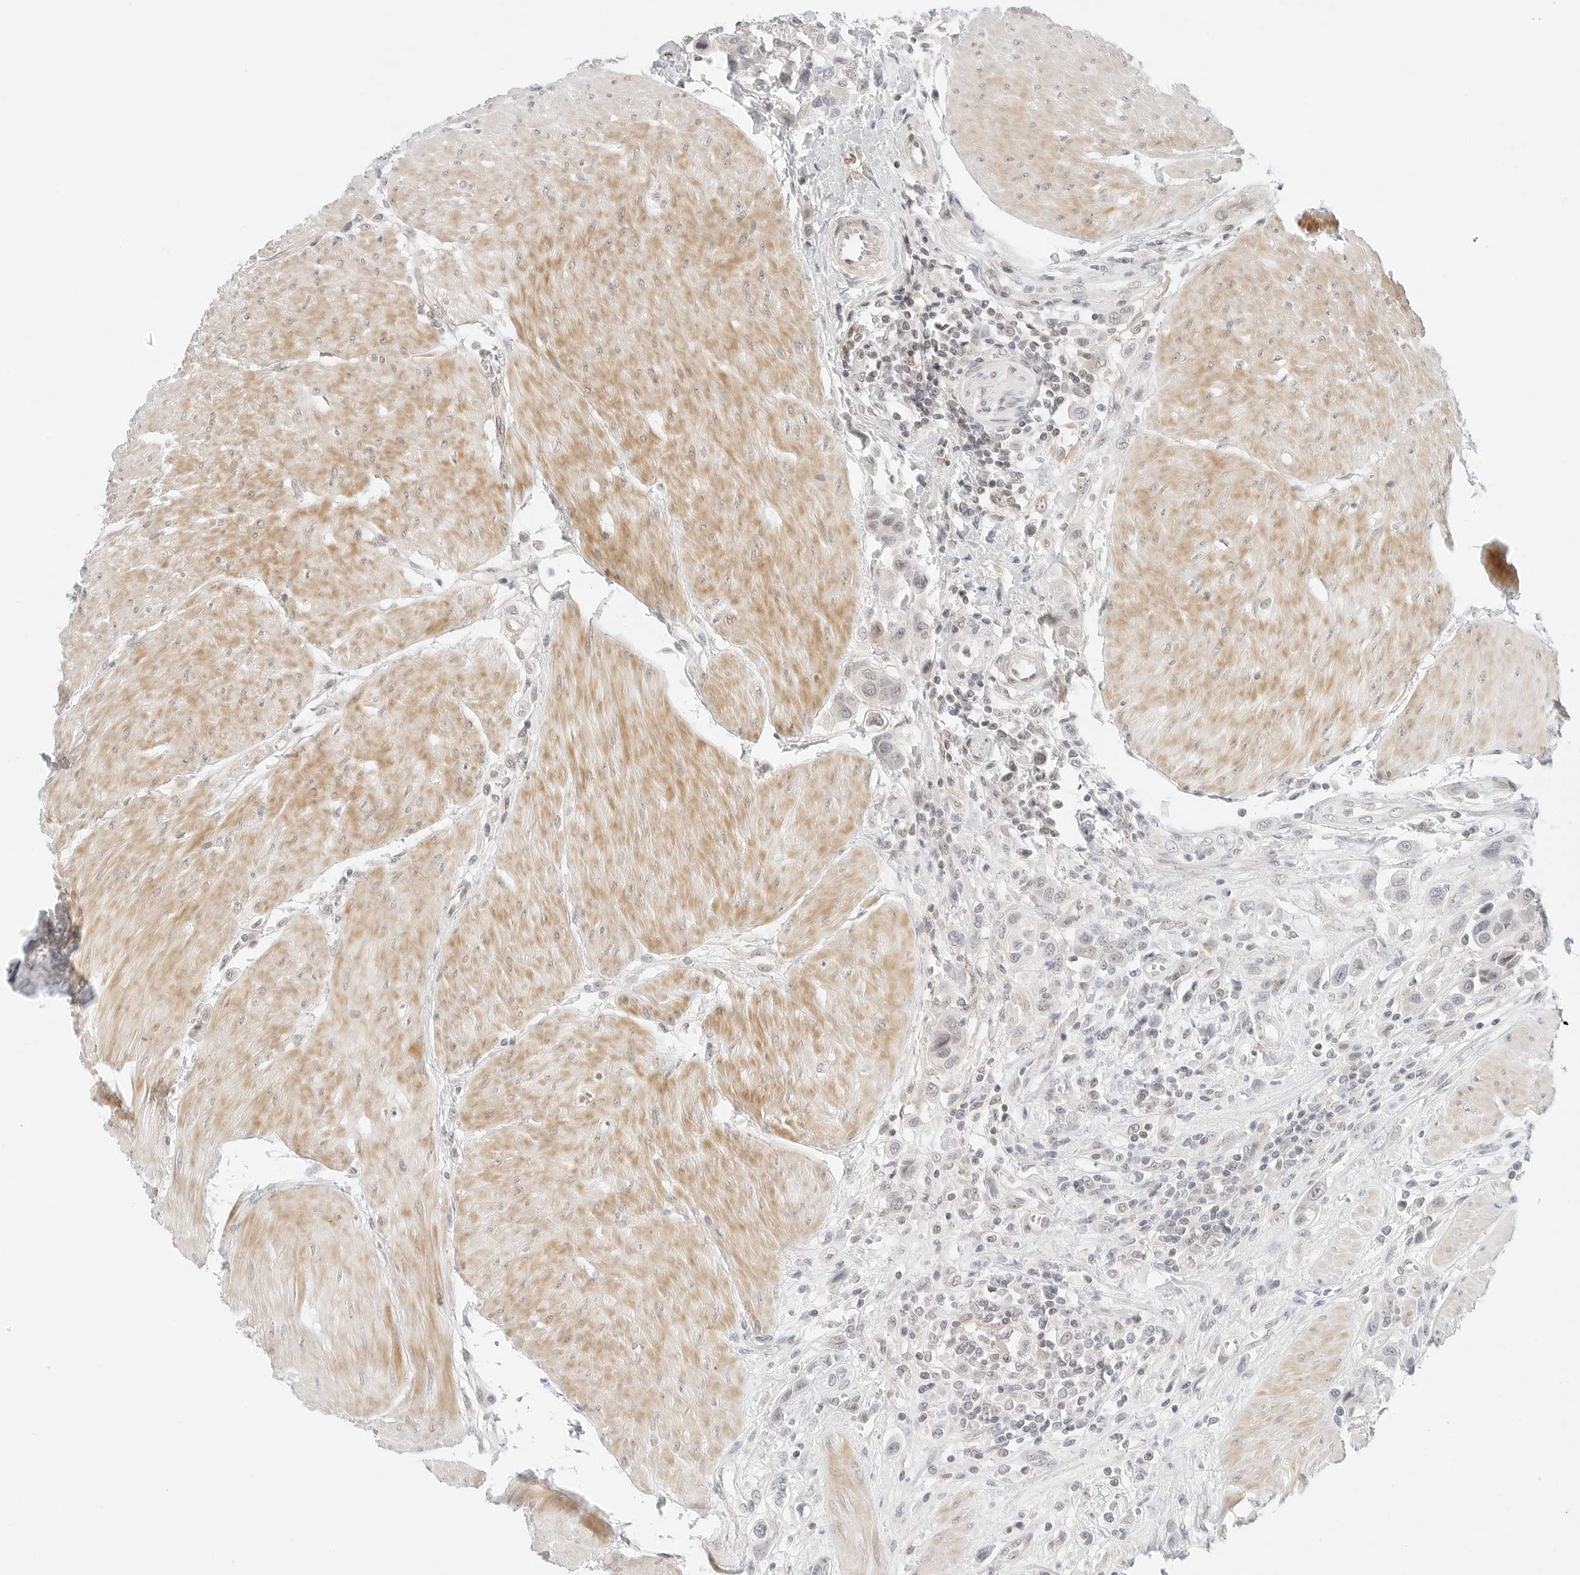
{"staining": {"intensity": "weak", "quantity": "<25%", "location": "nuclear"}, "tissue": "urothelial cancer", "cell_type": "Tumor cells", "image_type": "cancer", "snomed": [{"axis": "morphology", "description": "Urothelial carcinoma, High grade"}, {"axis": "topography", "description": "Urinary bladder"}], "caption": "This is an IHC photomicrograph of urothelial carcinoma (high-grade). There is no positivity in tumor cells.", "gene": "NEO1", "patient": {"sex": "male", "age": 50}}